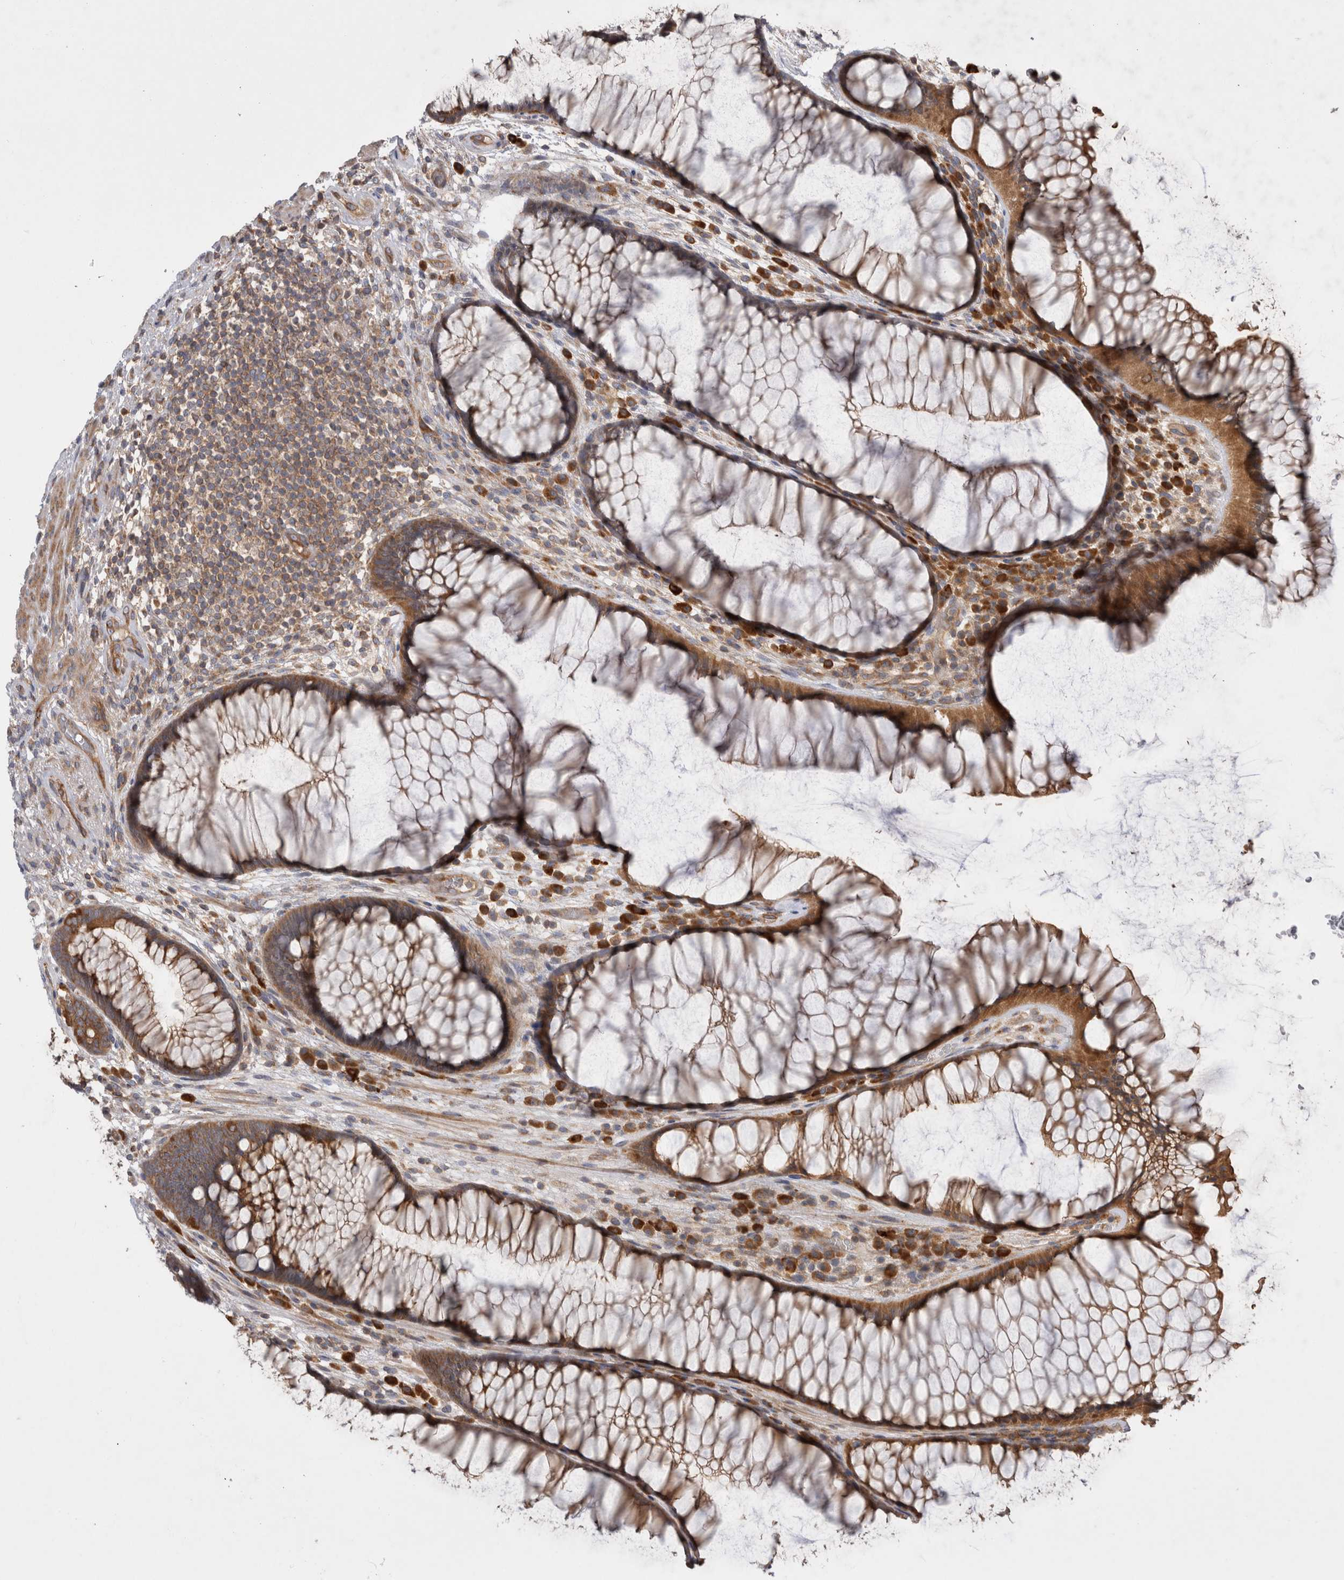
{"staining": {"intensity": "strong", "quantity": ">75%", "location": "cytoplasmic/membranous"}, "tissue": "rectum", "cell_type": "Glandular cells", "image_type": "normal", "snomed": [{"axis": "morphology", "description": "Normal tissue, NOS"}, {"axis": "topography", "description": "Rectum"}], "caption": "Protein analysis of benign rectum demonstrates strong cytoplasmic/membranous positivity in approximately >75% of glandular cells.", "gene": "PDCD10", "patient": {"sex": "male", "age": 51}}